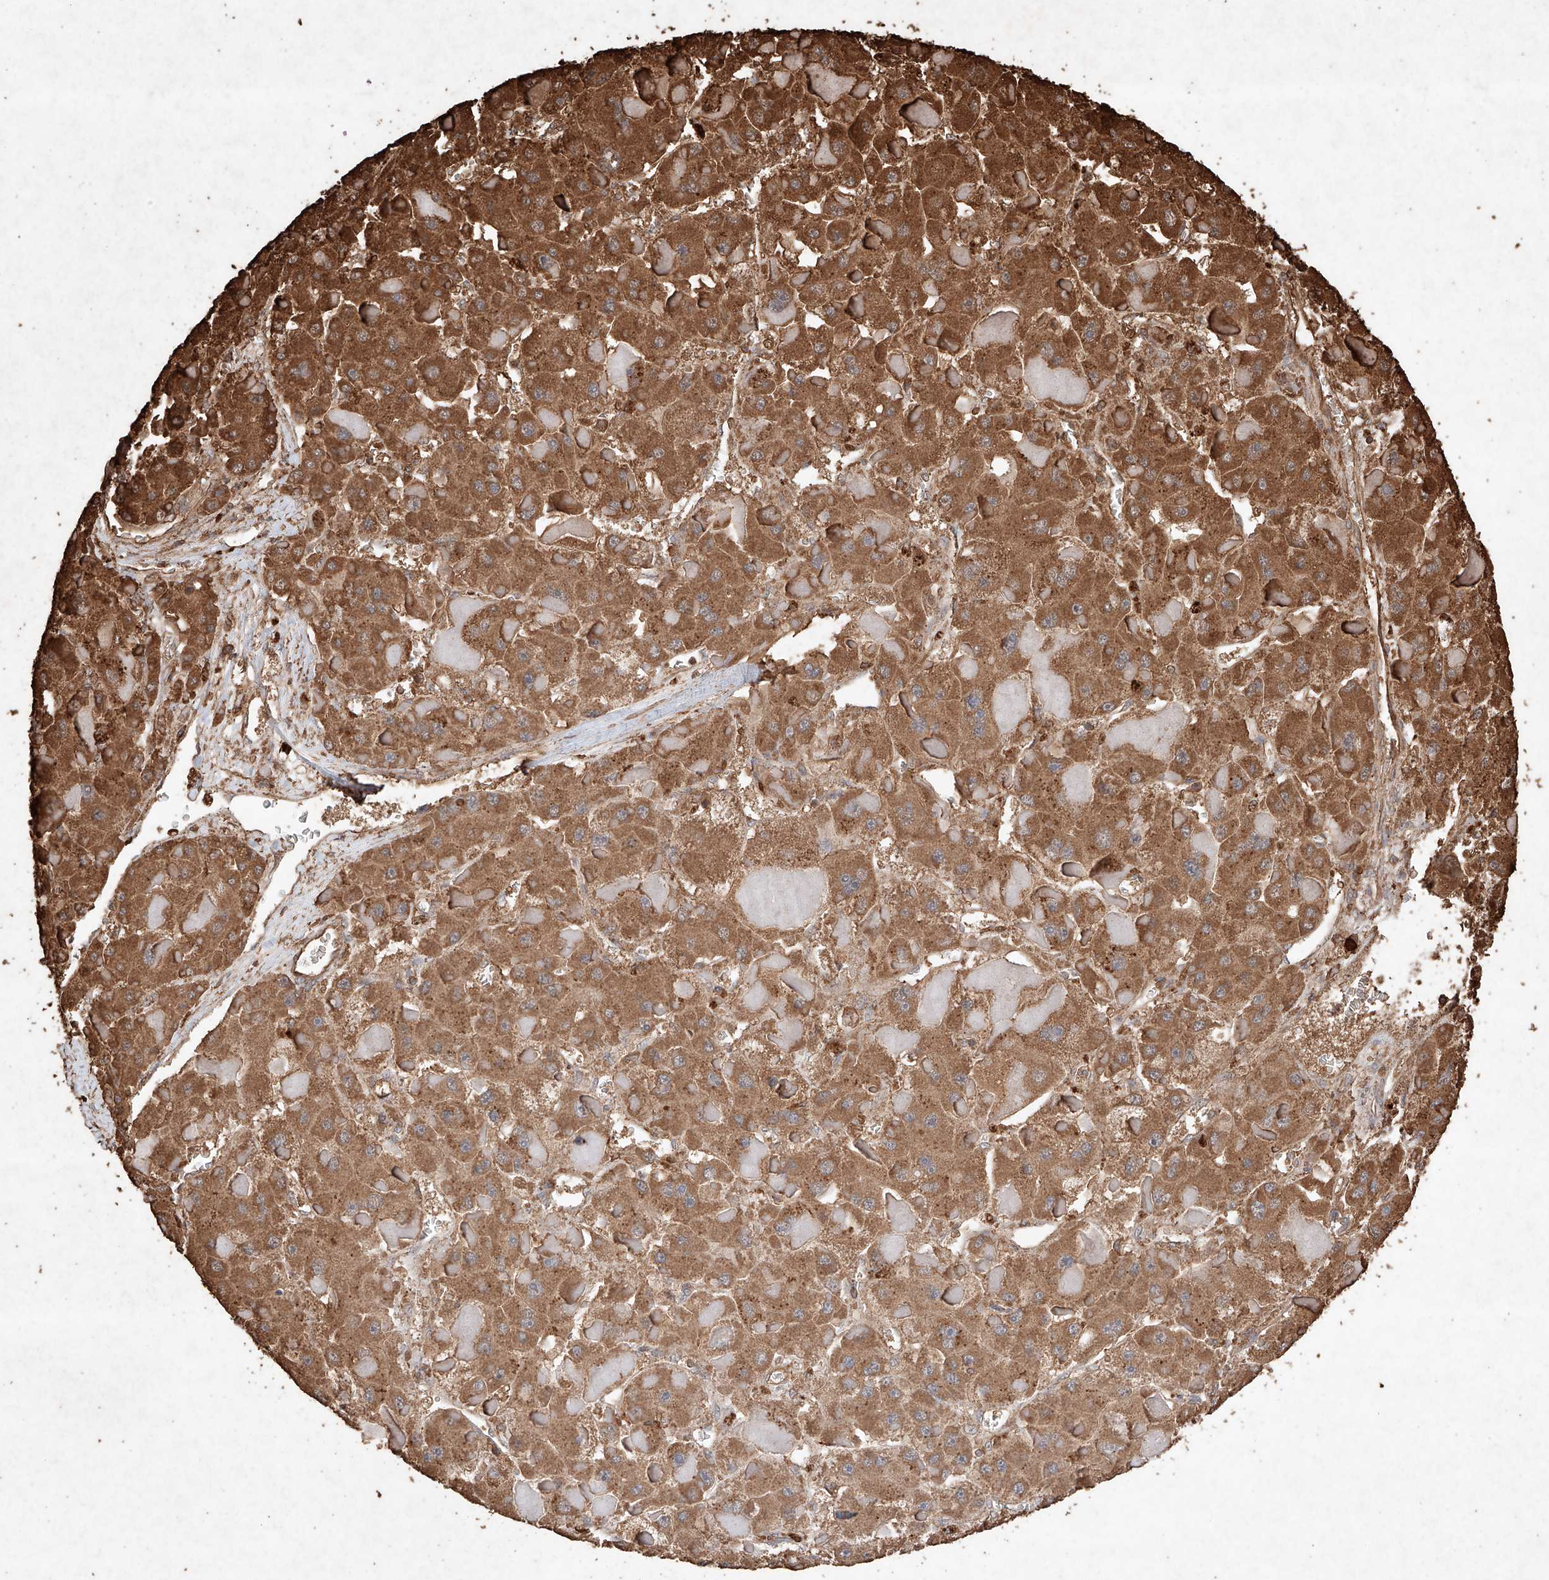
{"staining": {"intensity": "strong", "quantity": ">75%", "location": "cytoplasmic/membranous"}, "tissue": "liver cancer", "cell_type": "Tumor cells", "image_type": "cancer", "snomed": [{"axis": "morphology", "description": "Carcinoma, Hepatocellular, NOS"}, {"axis": "topography", "description": "Liver"}], "caption": "Brown immunohistochemical staining in liver cancer exhibits strong cytoplasmic/membranous staining in approximately >75% of tumor cells.", "gene": "M6PR", "patient": {"sex": "female", "age": 73}}